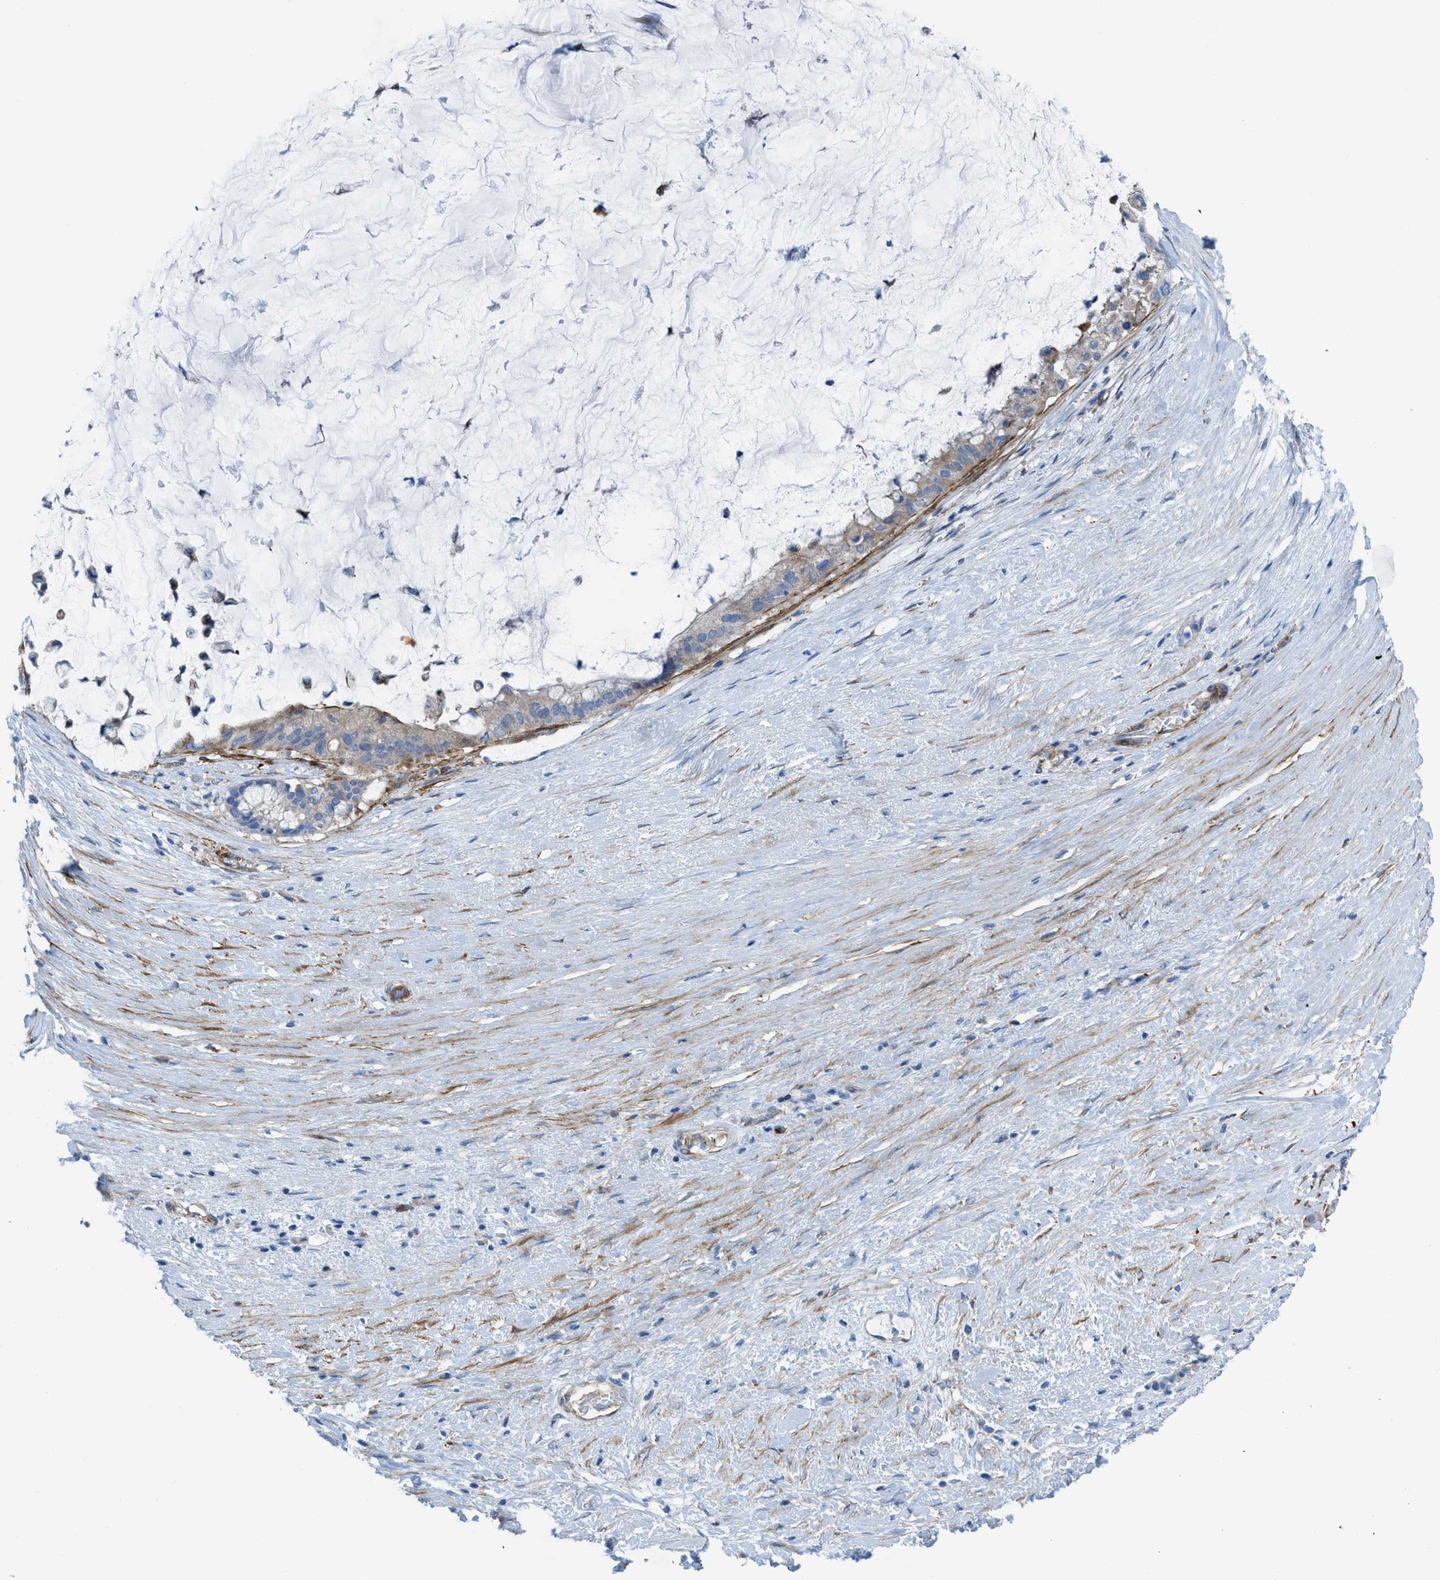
{"staining": {"intensity": "weak", "quantity": "<25%", "location": "cytoplasmic/membranous"}, "tissue": "pancreatic cancer", "cell_type": "Tumor cells", "image_type": "cancer", "snomed": [{"axis": "morphology", "description": "Adenocarcinoma, NOS"}, {"axis": "topography", "description": "Pancreas"}], "caption": "Adenocarcinoma (pancreatic) stained for a protein using IHC displays no expression tumor cells.", "gene": "KCNH7", "patient": {"sex": "male", "age": 41}}